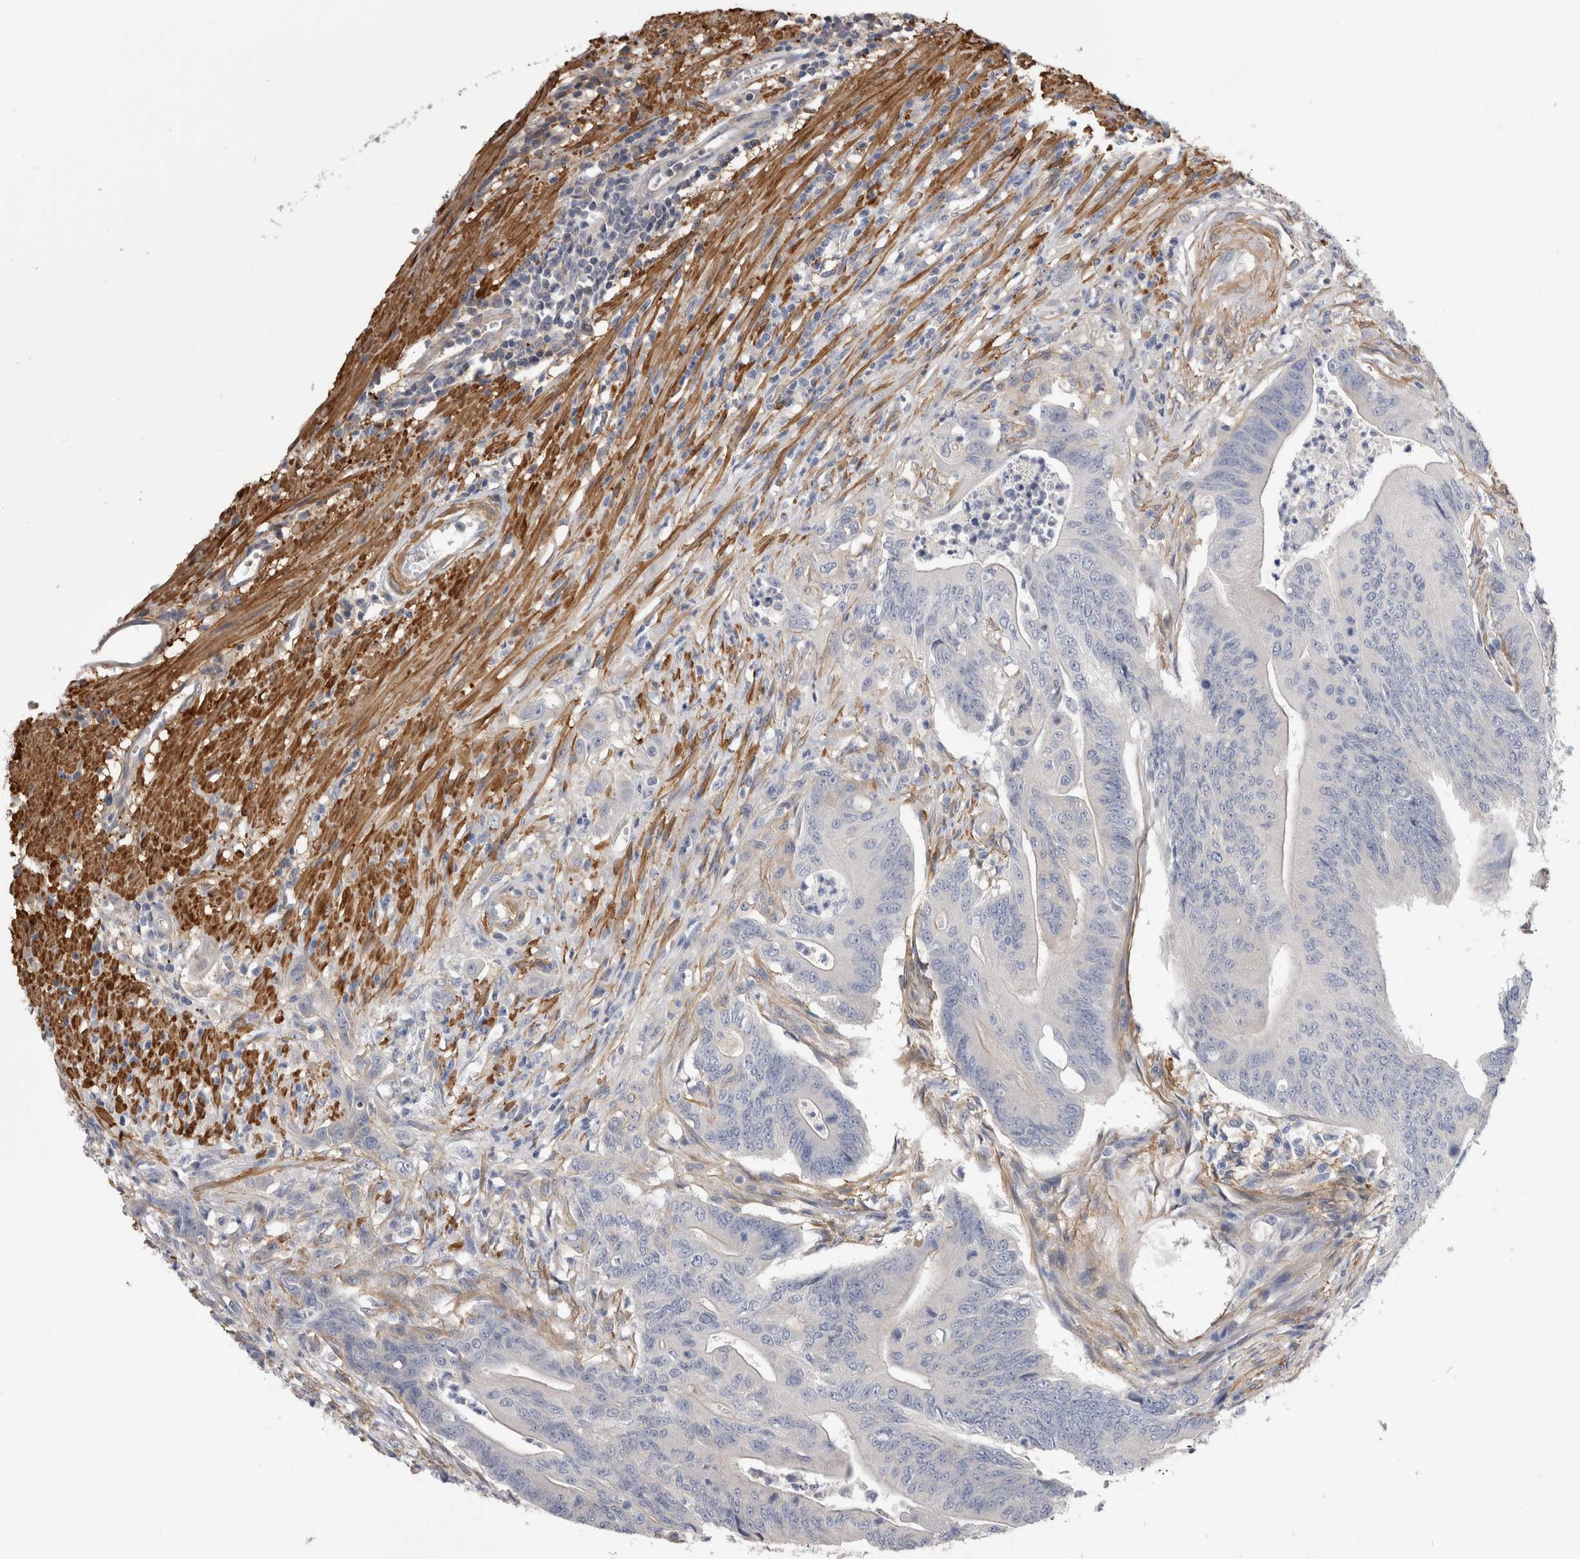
{"staining": {"intensity": "negative", "quantity": "none", "location": "none"}, "tissue": "colorectal cancer", "cell_type": "Tumor cells", "image_type": "cancer", "snomed": [{"axis": "morphology", "description": "Adenoma, NOS"}, {"axis": "morphology", "description": "Adenocarcinoma, NOS"}, {"axis": "topography", "description": "Colon"}], "caption": "Colorectal adenocarcinoma stained for a protein using IHC demonstrates no staining tumor cells.", "gene": "EPRS1", "patient": {"sex": "male", "age": 79}}